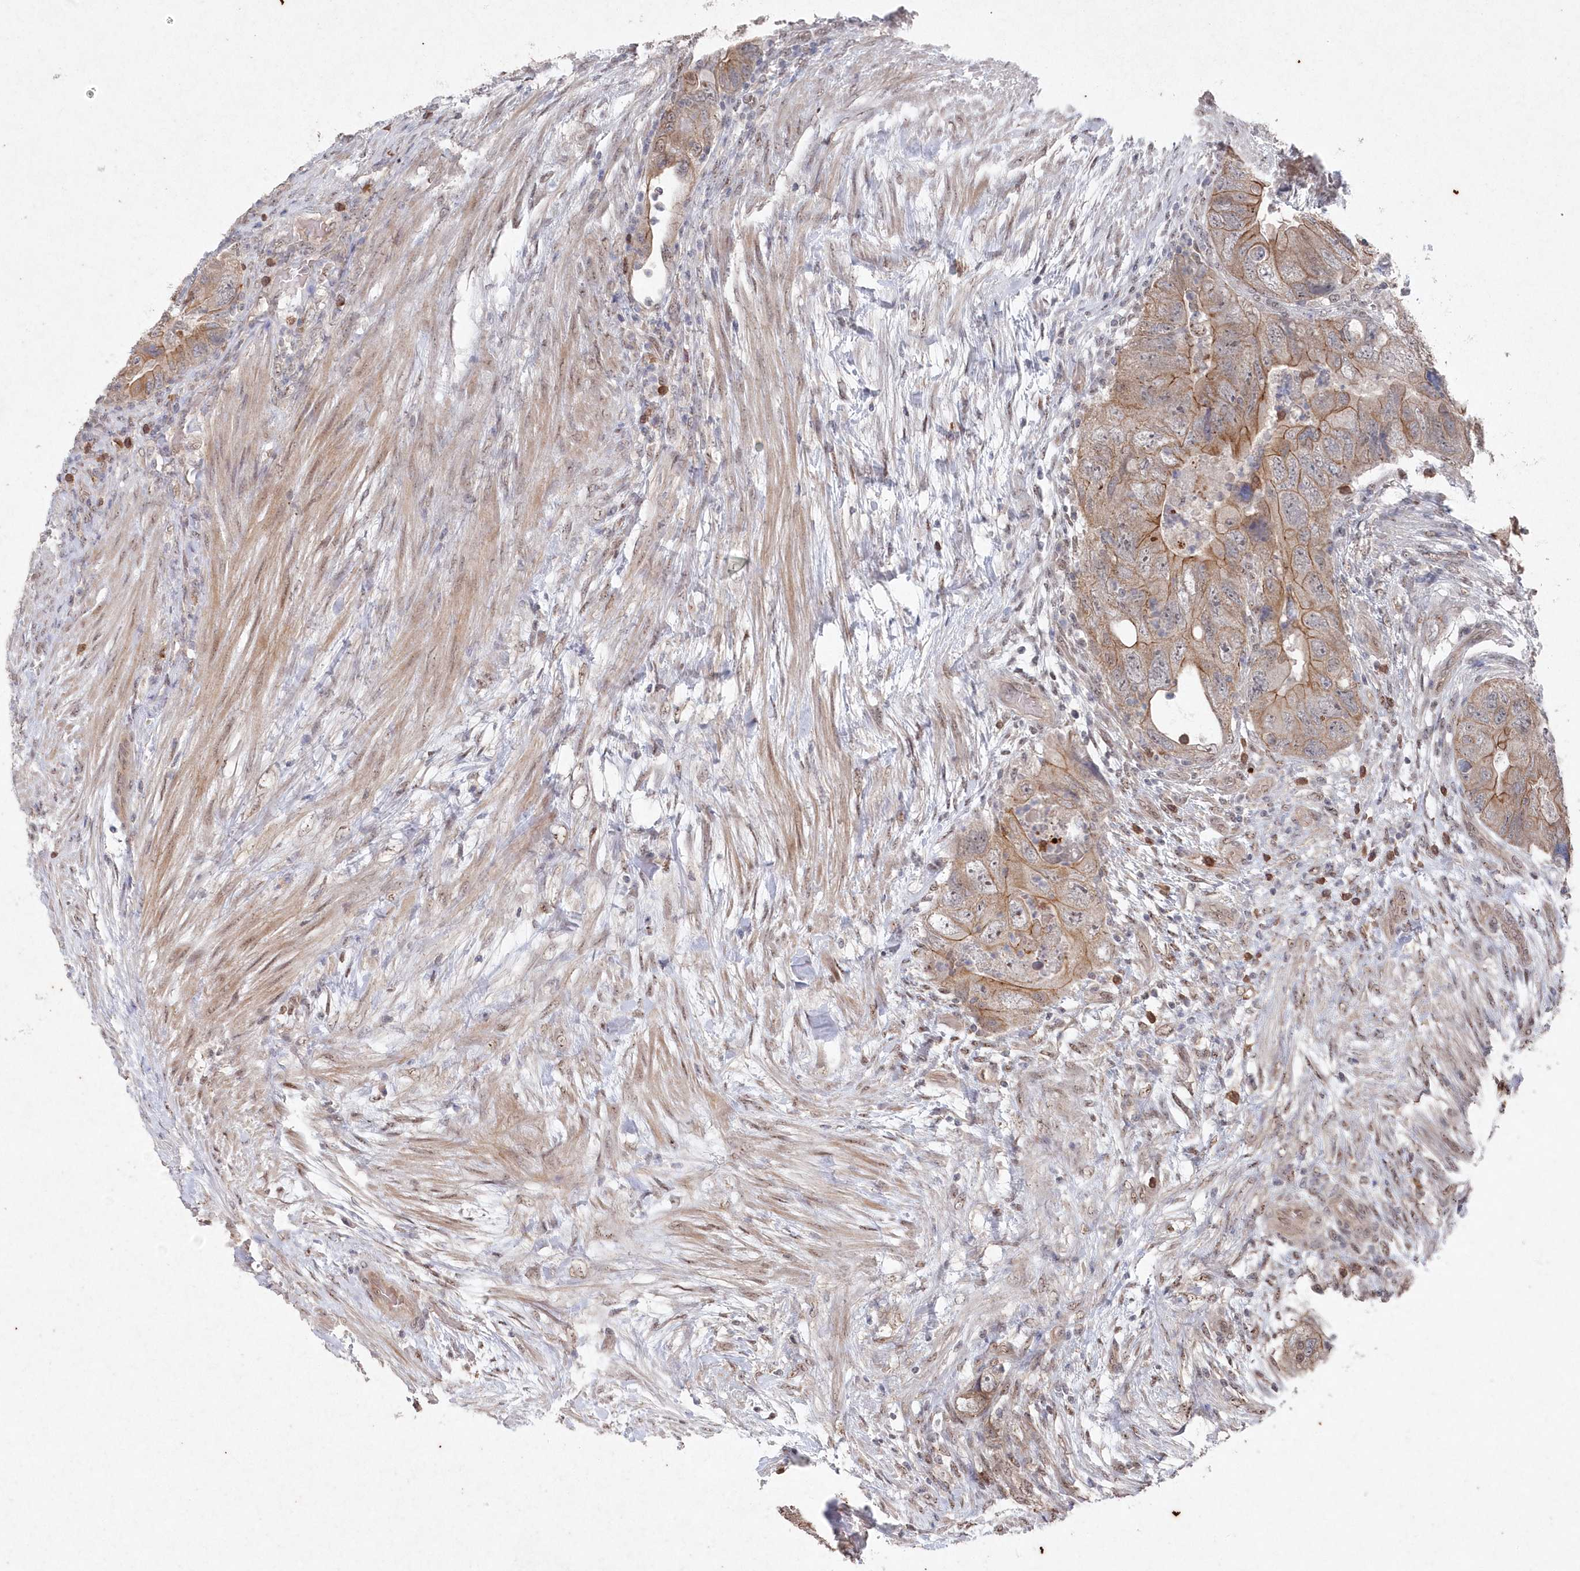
{"staining": {"intensity": "moderate", "quantity": ">75%", "location": "cytoplasmic/membranous"}, "tissue": "colorectal cancer", "cell_type": "Tumor cells", "image_type": "cancer", "snomed": [{"axis": "morphology", "description": "Adenocarcinoma, NOS"}, {"axis": "topography", "description": "Rectum"}], "caption": "Immunohistochemical staining of adenocarcinoma (colorectal) shows medium levels of moderate cytoplasmic/membranous protein staining in about >75% of tumor cells.", "gene": "VSIG2", "patient": {"sex": "male", "age": 63}}